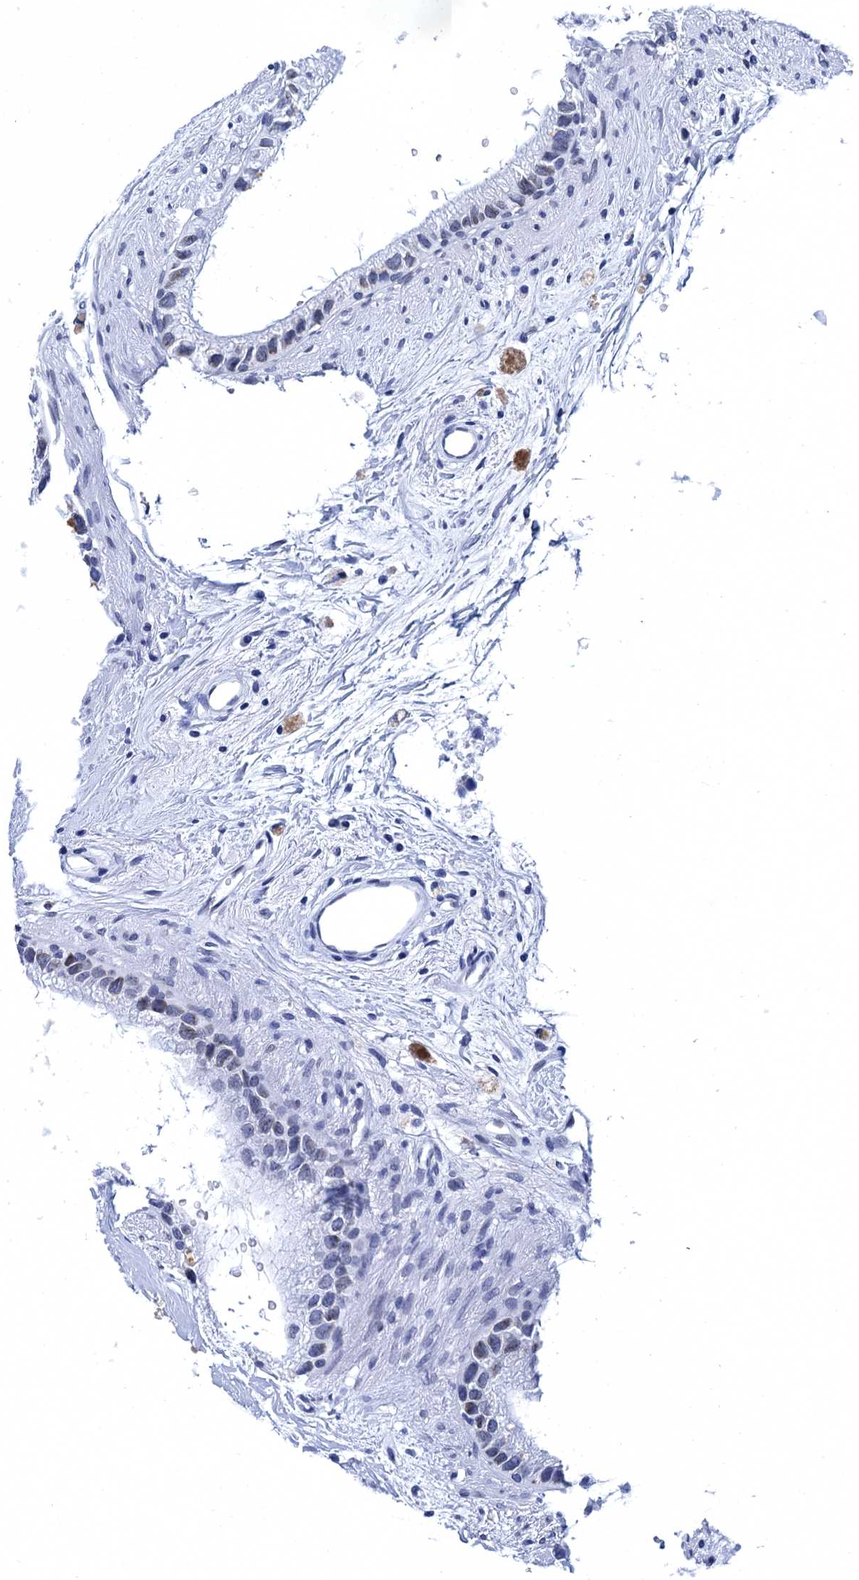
{"staining": {"intensity": "weak", "quantity": "<25%", "location": "nuclear"}, "tissue": "epididymis", "cell_type": "Glandular cells", "image_type": "normal", "snomed": [{"axis": "morphology", "description": "Normal tissue, NOS"}, {"axis": "topography", "description": "Epididymis"}], "caption": "Immunohistochemistry (IHC) micrograph of benign human epididymis stained for a protein (brown), which shows no positivity in glandular cells.", "gene": "METTL25", "patient": {"sex": "male", "age": 80}}